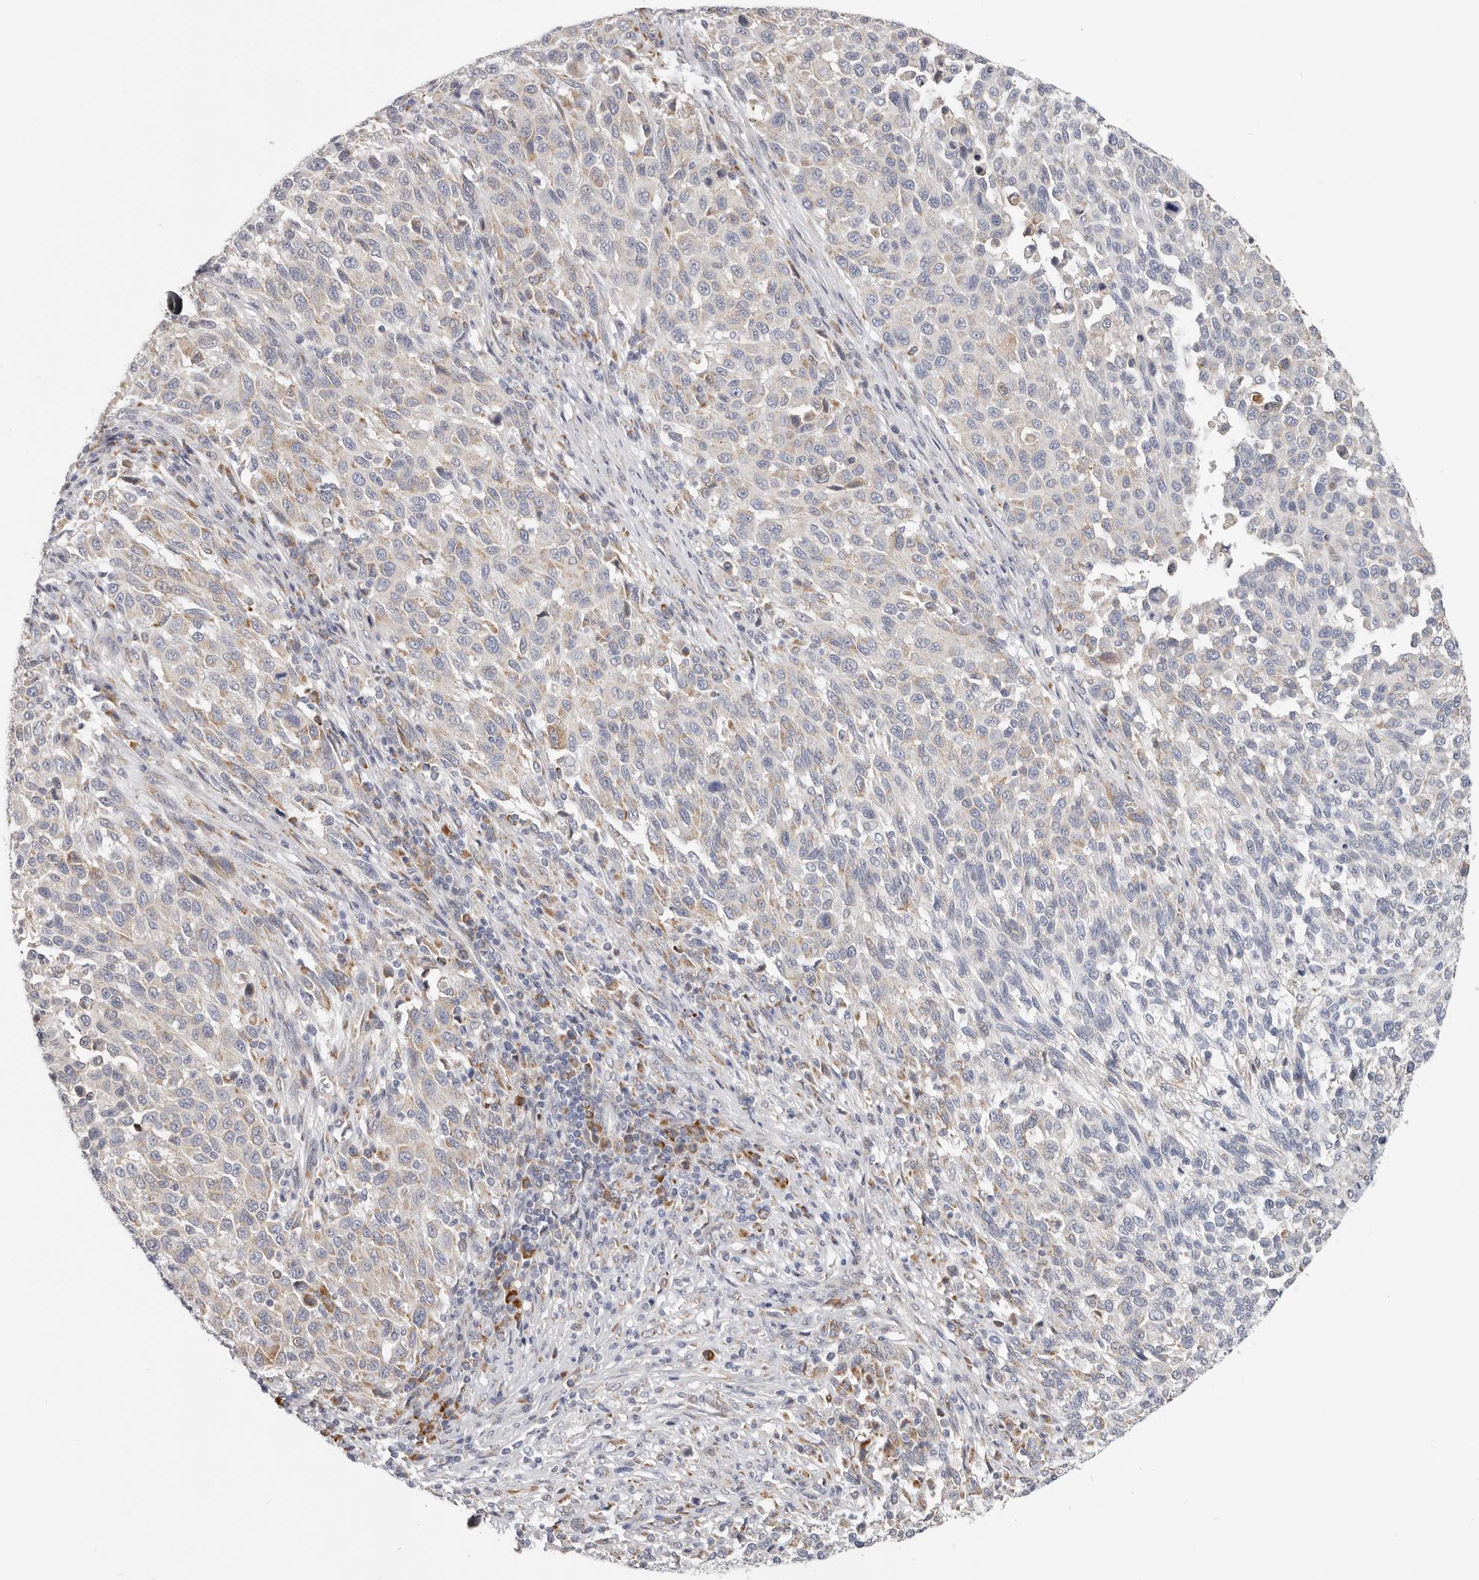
{"staining": {"intensity": "weak", "quantity": "<25%", "location": "cytoplasmic/membranous"}, "tissue": "melanoma", "cell_type": "Tumor cells", "image_type": "cancer", "snomed": [{"axis": "morphology", "description": "Malignant melanoma, Metastatic site"}, {"axis": "topography", "description": "Lymph node"}], "caption": "IHC image of neoplastic tissue: human melanoma stained with DAB (3,3'-diaminobenzidine) exhibits no significant protein positivity in tumor cells.", "gene": "IL32", "patient": {"sex": "male", "age": 61}}